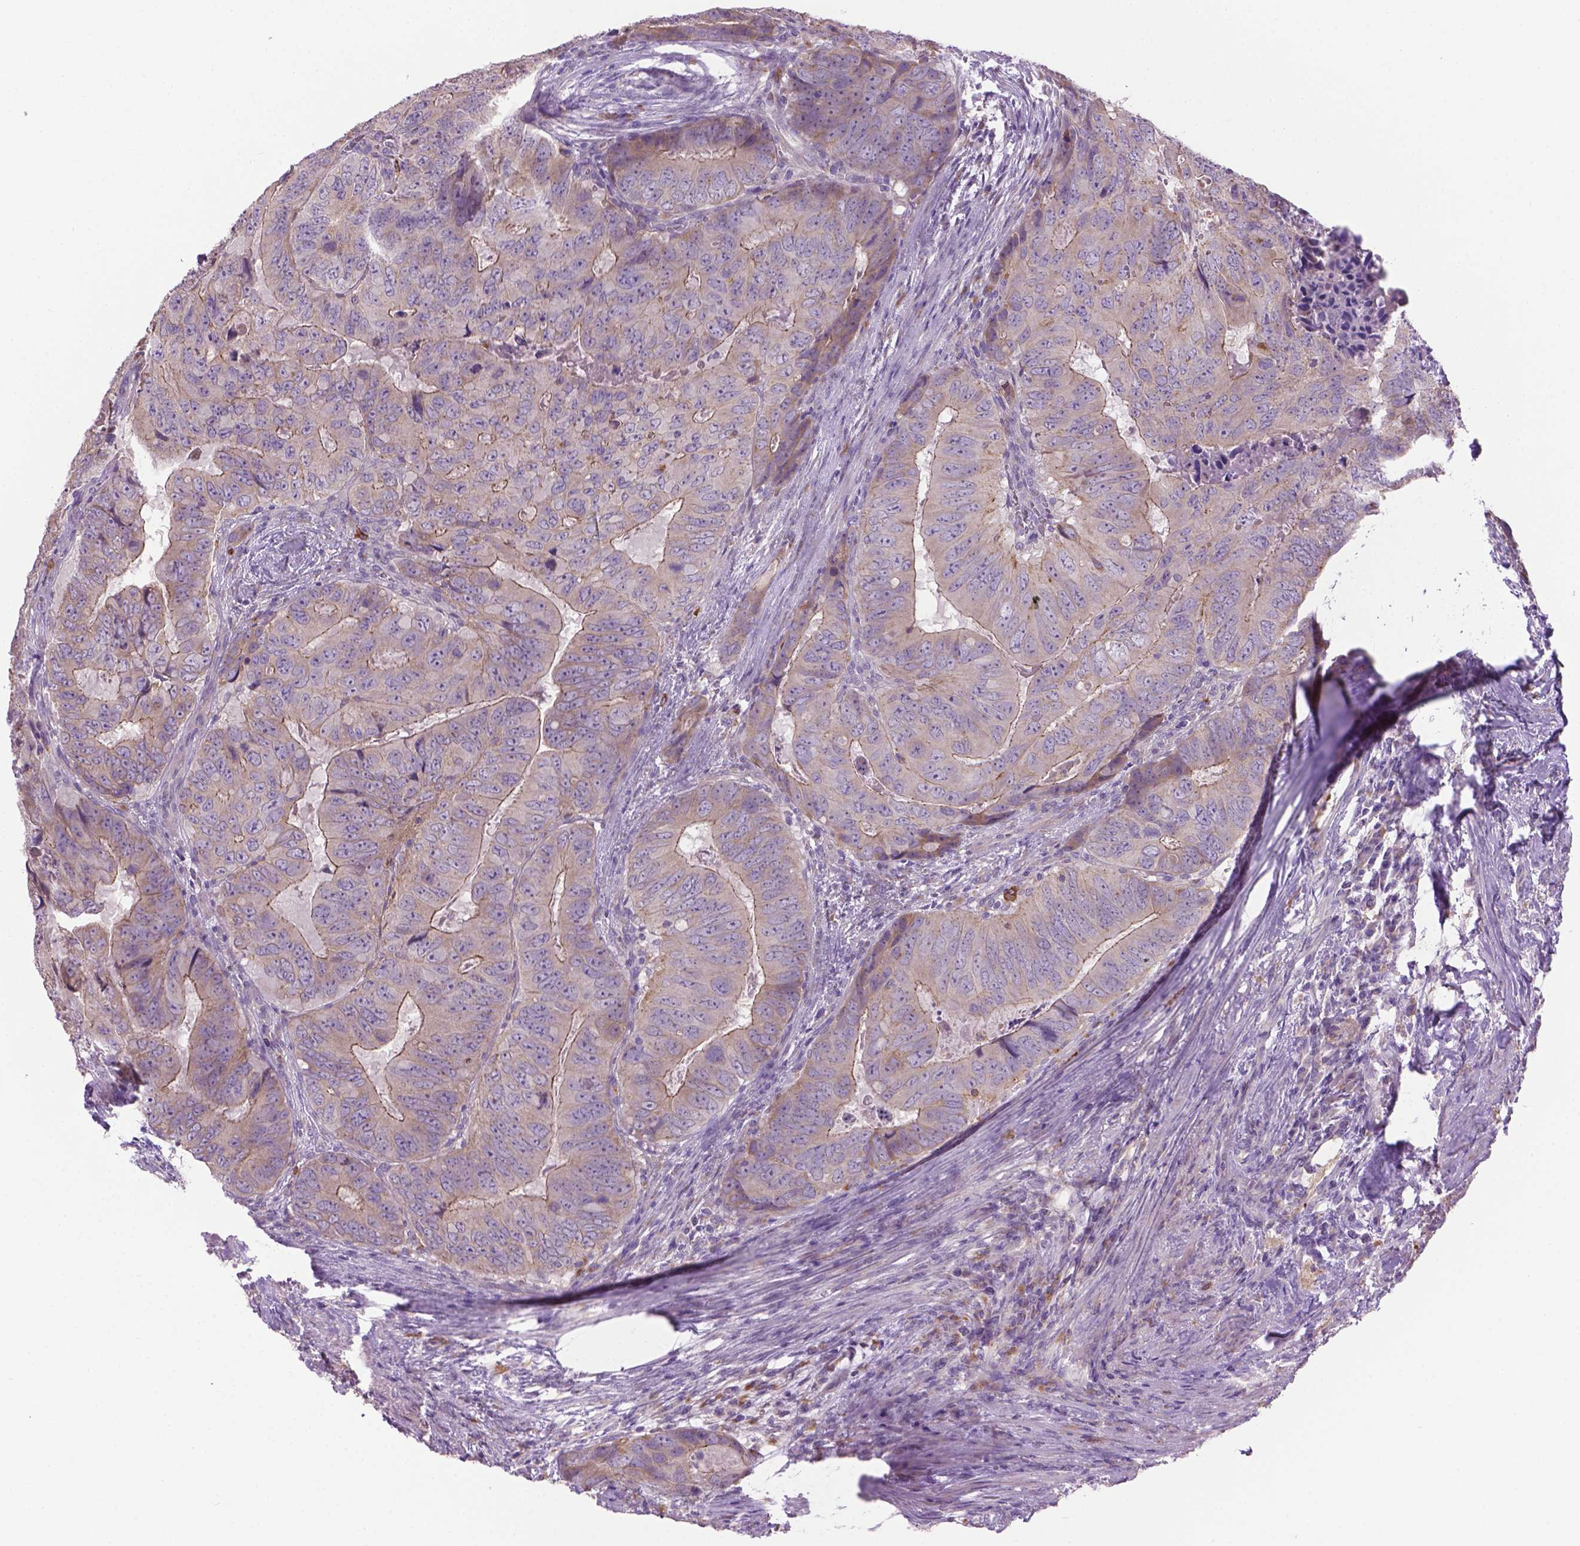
{"staining": {"intensity": "moderate", "quantity": "<25%", "location": "cytoplasmic/membranous"}, "tissue": "colorectal cancer", "cell_type": "Tumor cells", "image_type": "cancer", "snomed": [{"axis": "morphology", "description": "Adenocarcinoma, NOS"}, {"axis": "topography", "description": "Colon"}], "caption": "A low amount of moderate cytoplasmic/membranous expression is identified in about <25% of tumor cells in adenocarcinoma (colorectal) tissue. (DAB (3,3'-diaminobenzidine) = brown stain, brightfield microscopy at high magnification).", "gene": "CDH7", "patient": {"sex": "male", "age": 79}}